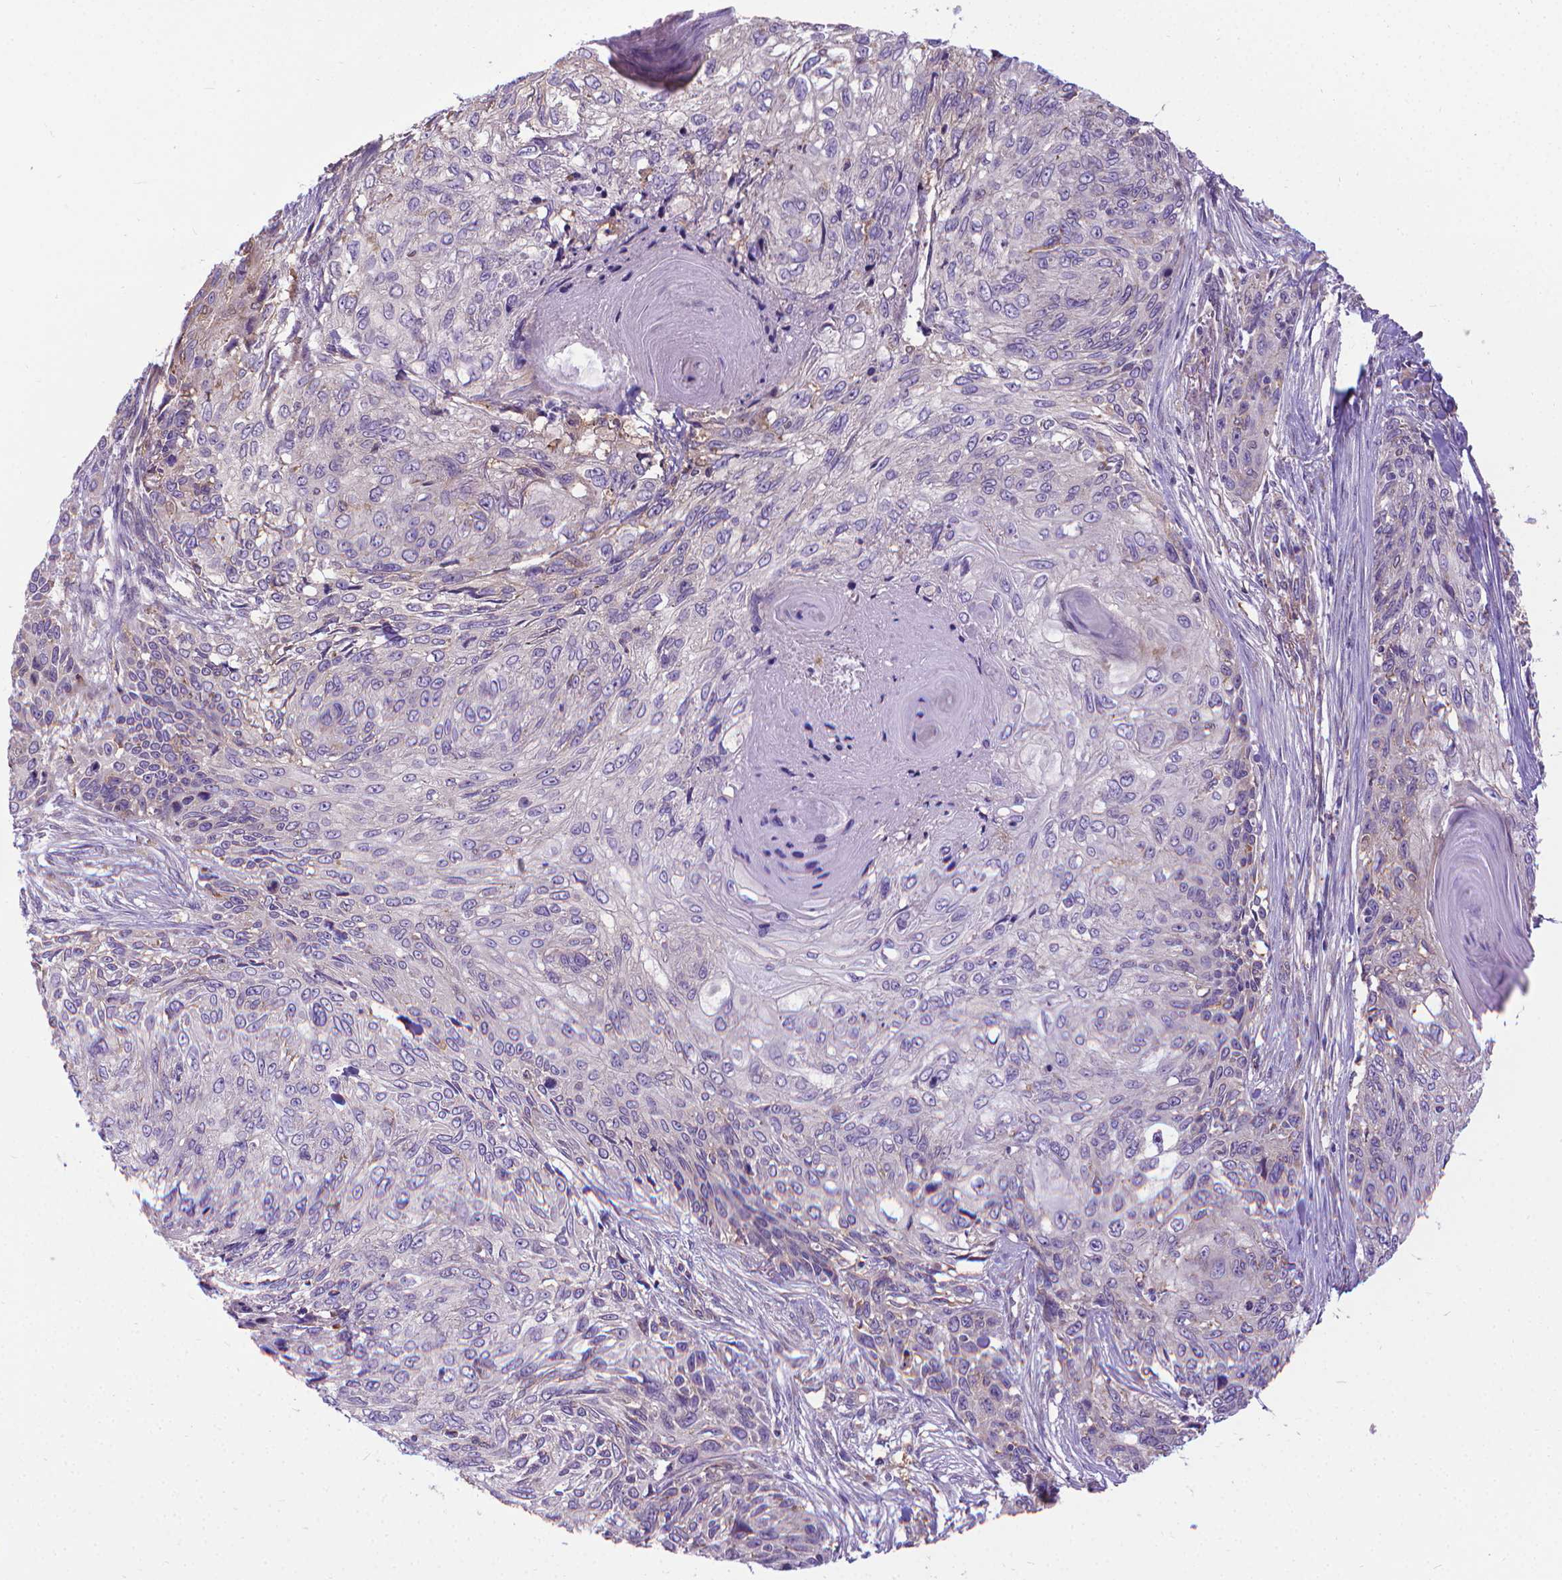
{"staining": {"intensity": "negative", "quantity": "none", "location": "none"}, "tissue": "skin cancer", "cell_type": "Tumor cells", "image_type": "cancer", "snomed": [{"axis": "morphology", "description": "Squamous cell carcinoma, NOS"}, {"axis": "topography", "description": "Skin"}], "caption": "A micrograph of skin cancer stained for a protein demonstrates no brown staining in tumor cells. Nuclei are stained in blue.", "gene": "CFAP299", "patient": {"sex": "male", "age": 92}}